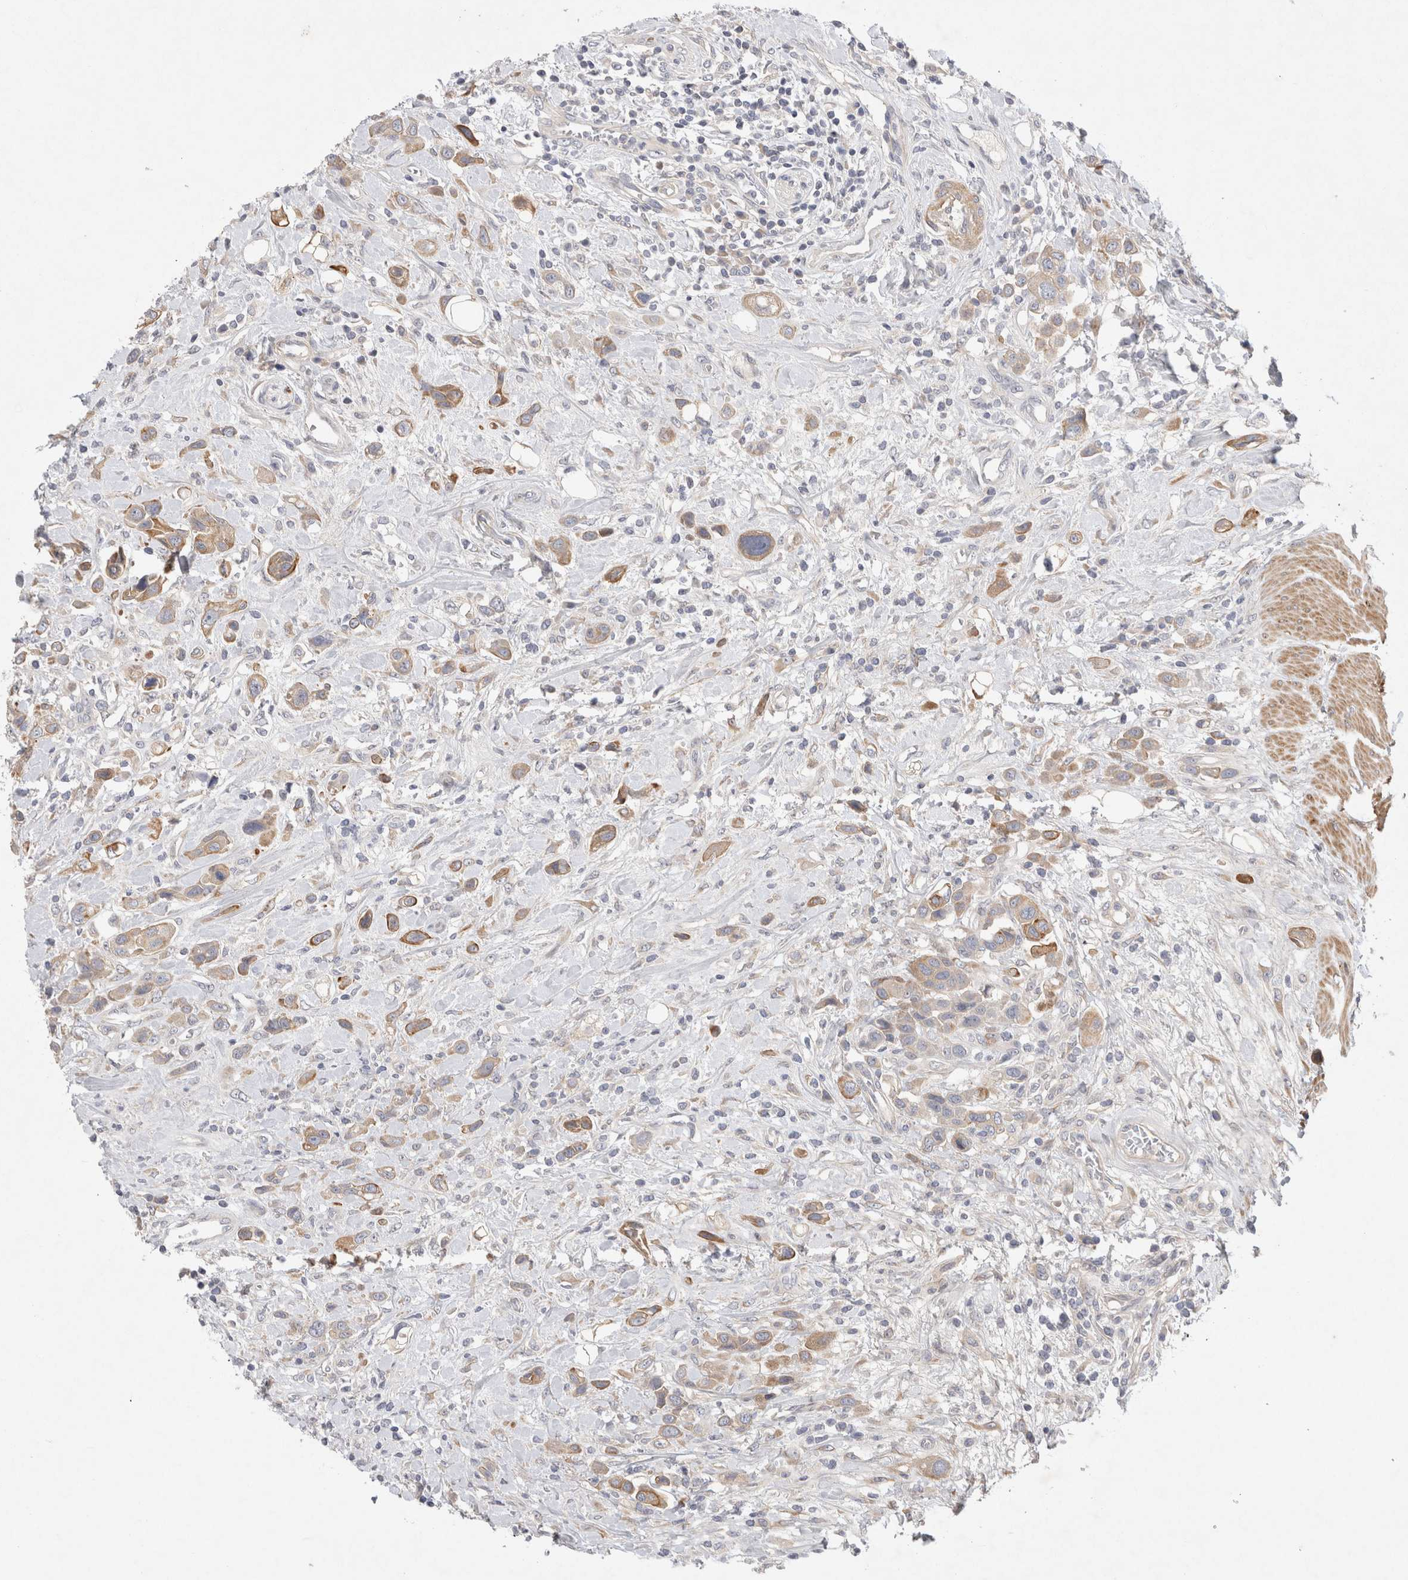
{"staining": {"intensity": "moderate", "quantity": ">75%", "location": "cytoplasmic/membranous"}, "tissue": "urothelial cancer", "cell_type": "Tumor cells", "image_type": "cancer", "snomed": [{"axis": "morphology", "description": "Urothelial carcinoma, High grade"}, {"axis": "topography", "description": "Urinary bladder"}], "caption": "This is a photomicrograph of immunohistochemistry staining of high-grade urothelial carcinoma, which shows moderate expression in the cytoplasmic/membranous of tumor cells.", "gene": "BZW2", "patient": {"sex": "male", "age": 50}}